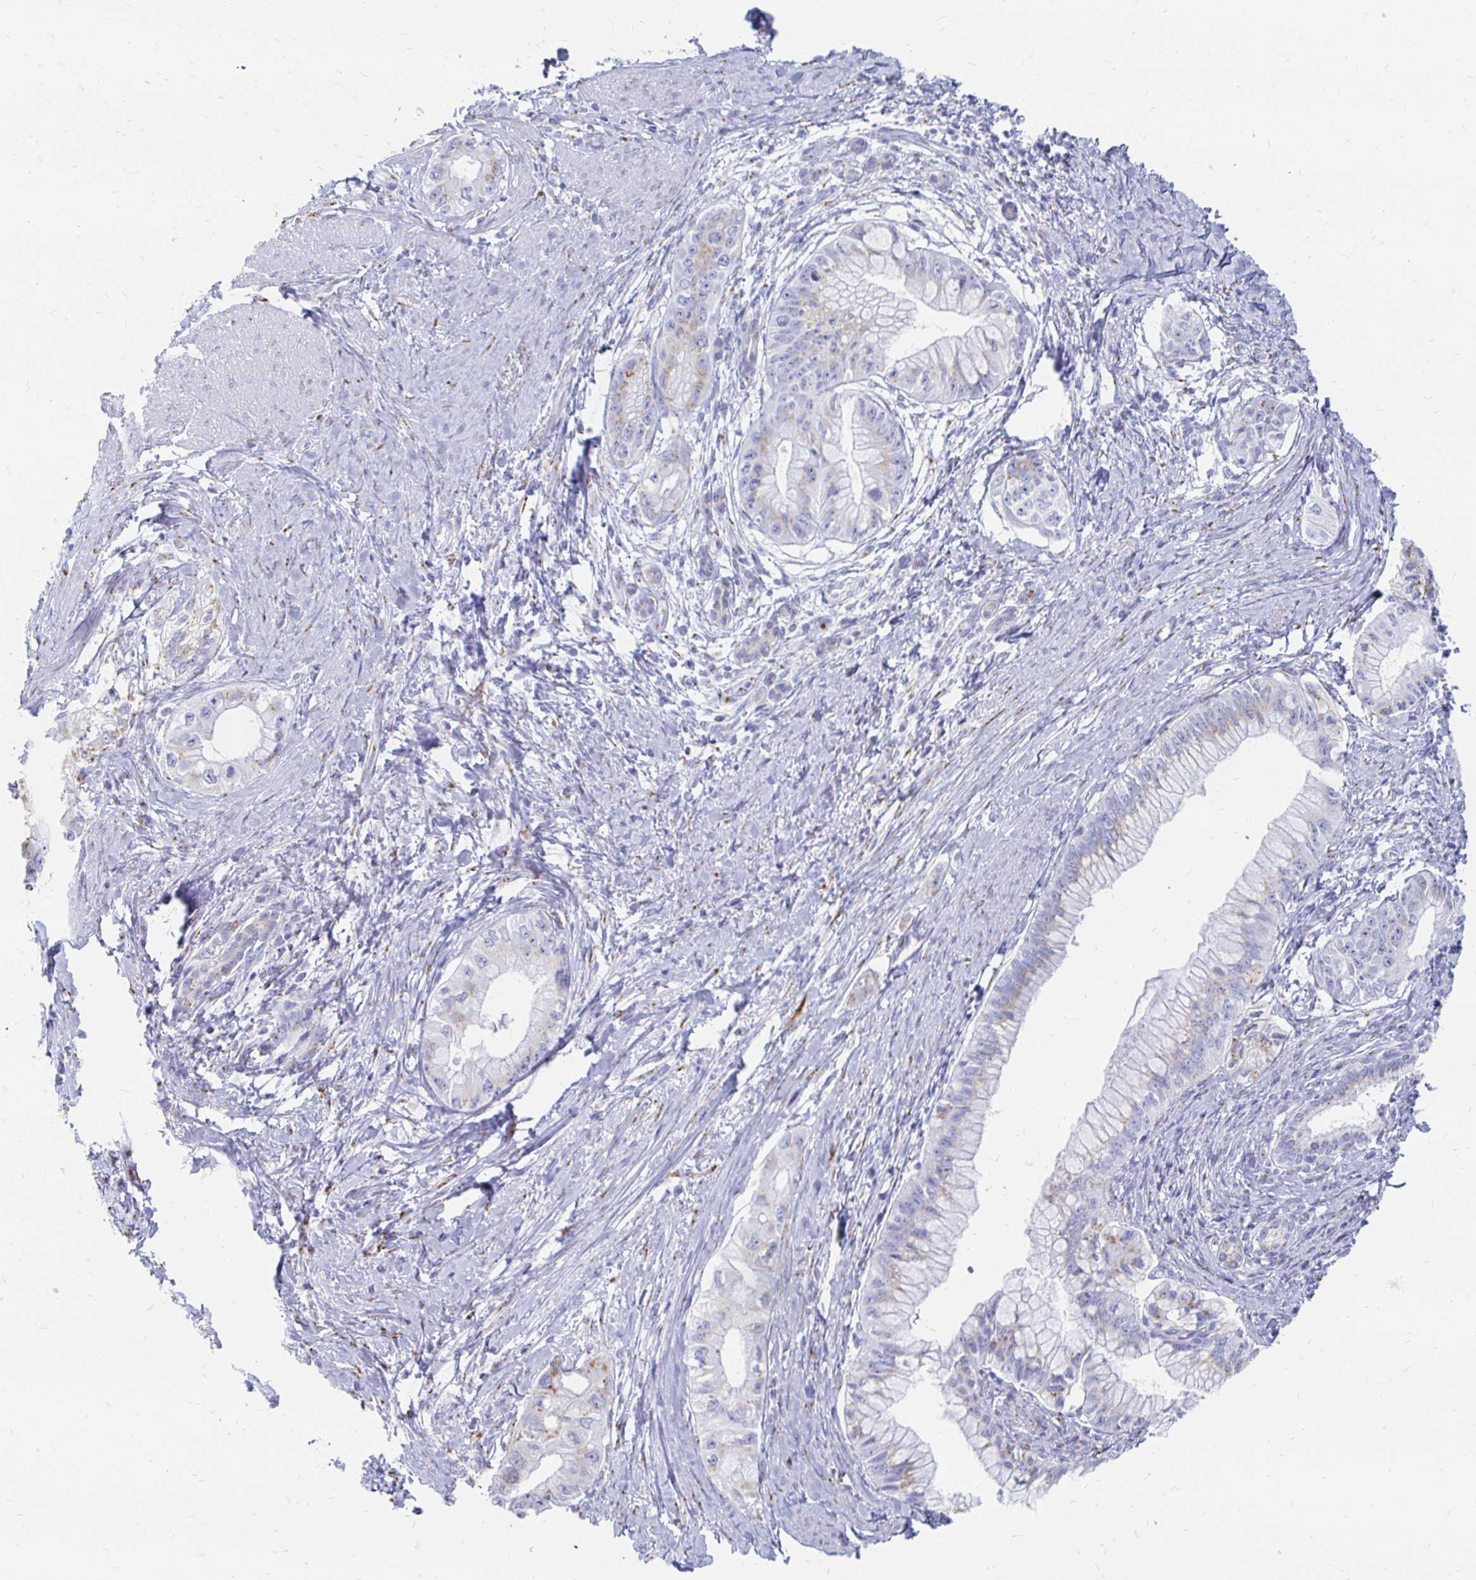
{"staining": {"intensity": "weak", "quantity": "25%-75%", "location": "cytoplasmic/membranous"}, "tissue": "pancreatic cancer", "cell_type": "Tumor cells", "image_type": "cancer", "snomed": [{"axis": "morphology", "description": "Adenocarcinoma, NOS"}, {"axis": "topography", "description": "Pancreas"}], "caption": "Approximately 25%-75% of tumor cells in pancreatic adenocarcinoma demonstrate weak cytoplasmic/membranous protein positivity as visualized by brown immunohistochemical staining.", "gene": "PAGE4", "patient": {"sex": "male", "age": 48}}